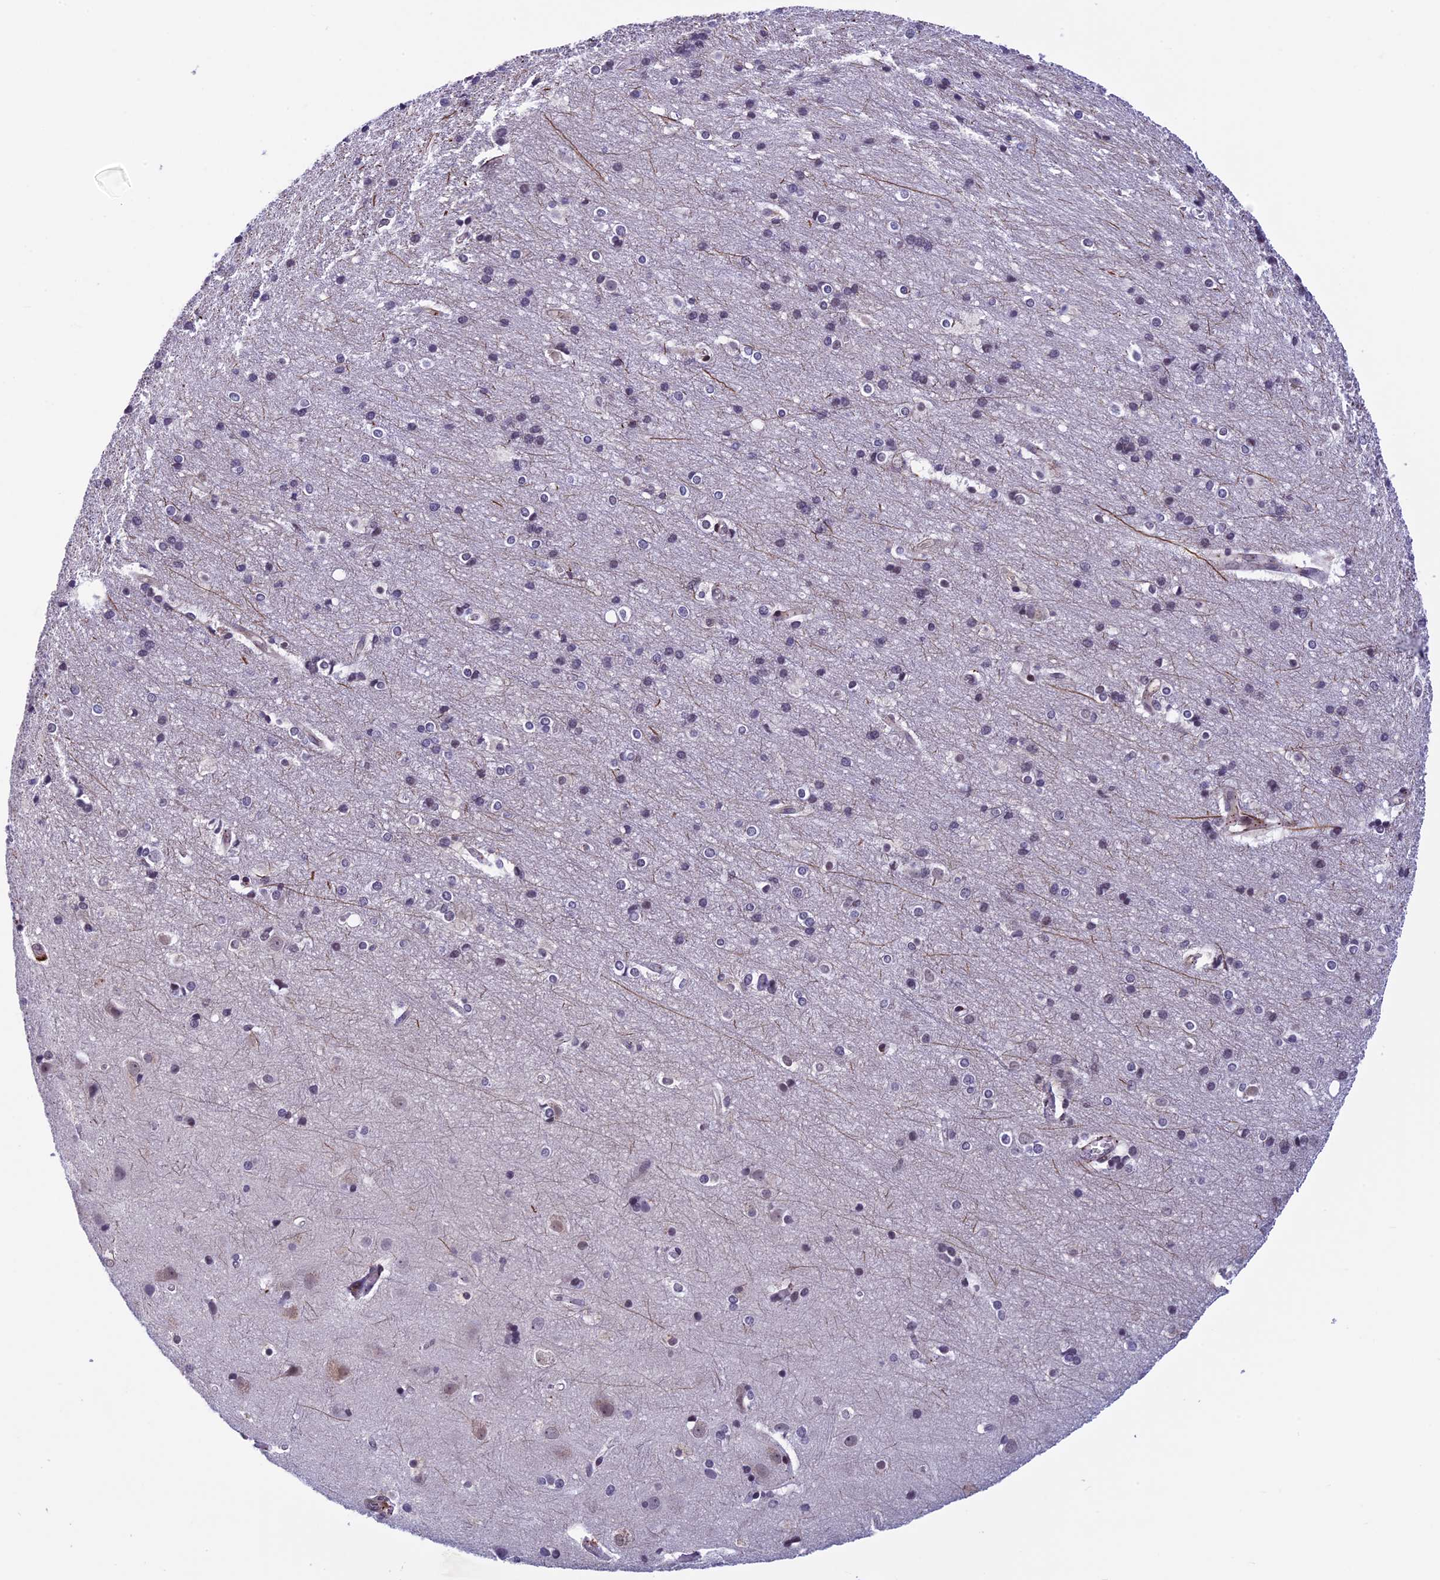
{"staining": {"intensity": "moderate", "quantity": "<25%", "location": "cytoplasmic/membranous,nuclear"}, "tissue": "cerebral cortex", "cell_type": "Endothelial cells", "image_type": "normal", "snomed": [{"axis": "morphology", "description": "Normal tissue, NOS"}, {"axis": "topography", "description": "Cerebral cortex"}], "caption": "Protein expression analysis of benign cerebral cortex displays moderate cytoplasmic/membranous,nuclear expression in about <25% of endothelial cells.", "gene": "NIPBL", "patient": {"sex": "male", "age": 54}}